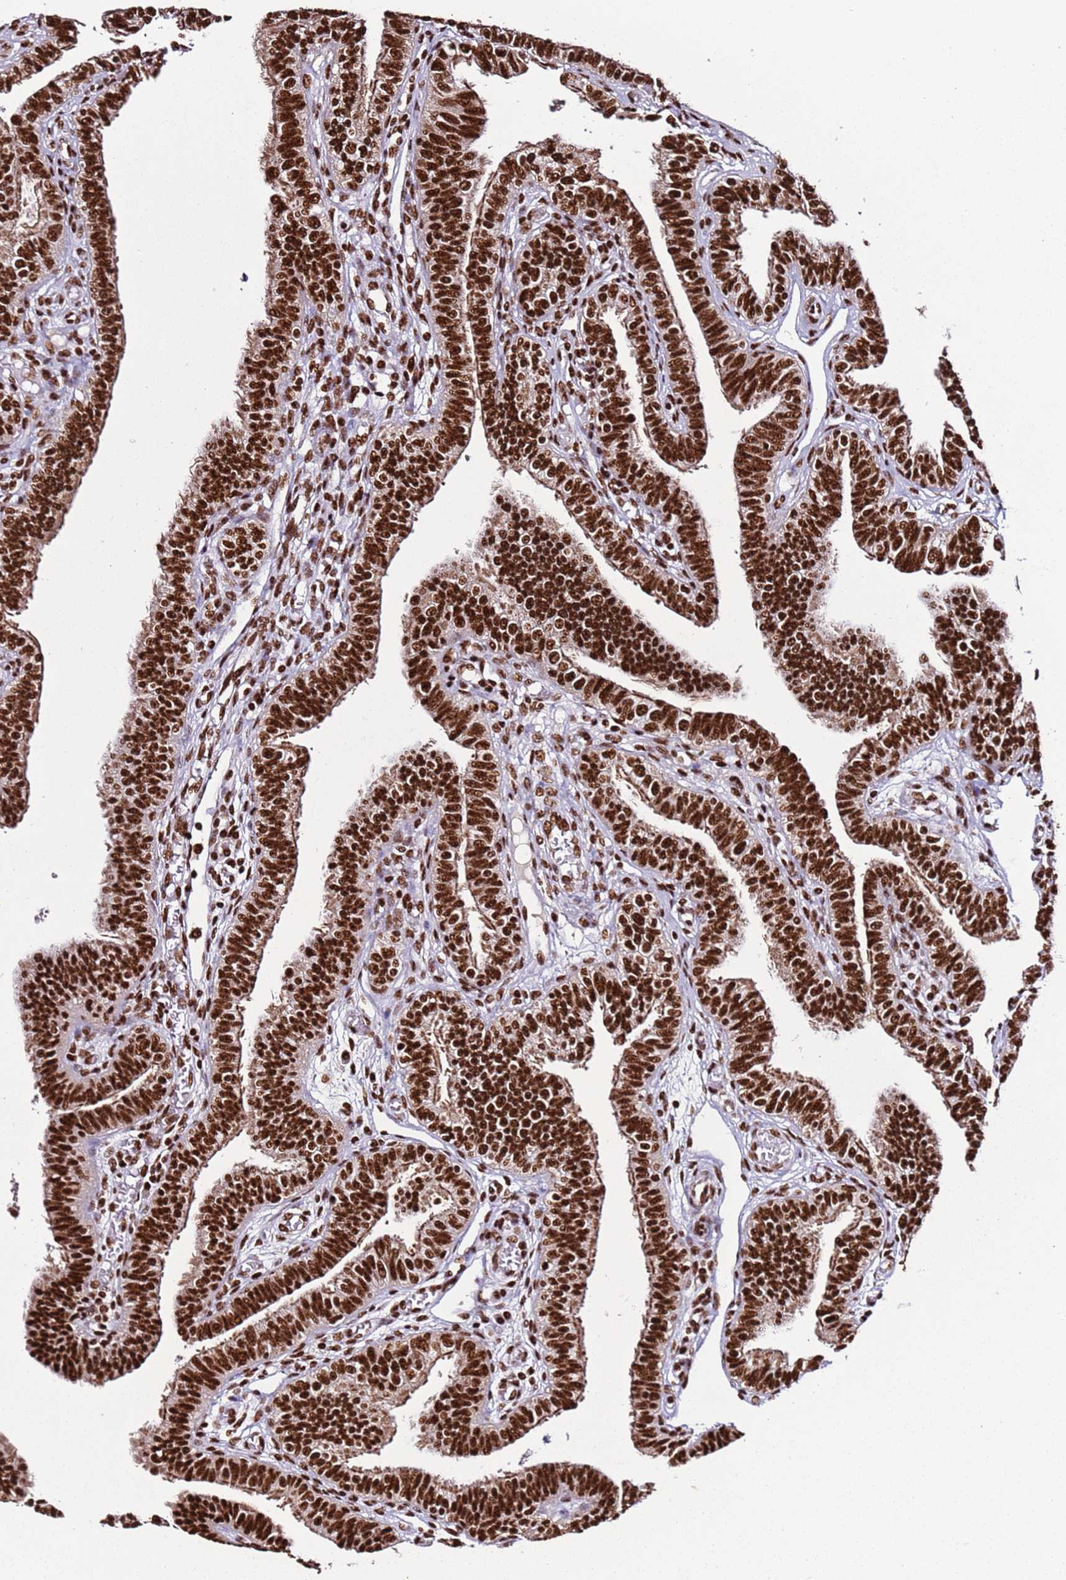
{"staining": {"intensity": "strong", "quantity": ">75%", "location": "cytoplasmic/membranous,nuclear"}, "tissue": "fallopian tube", "cell_type": "Glandular cells", "image_type": "normal", "snomed": [{"axis": "morphology", "description": "Normal tissue, NOS"}, {"axis": "topography", "description": "Fallopian tube"}], "caption": "Fallopian tube stained for a protein displays strong cytoplasmic/membranous,nuclear positivity in glandular cells. The protein is shown in brown color, while the nuclei are stained blue.", "gene": "C6orf226", "patient": {"sex": "female", "age": 39}}